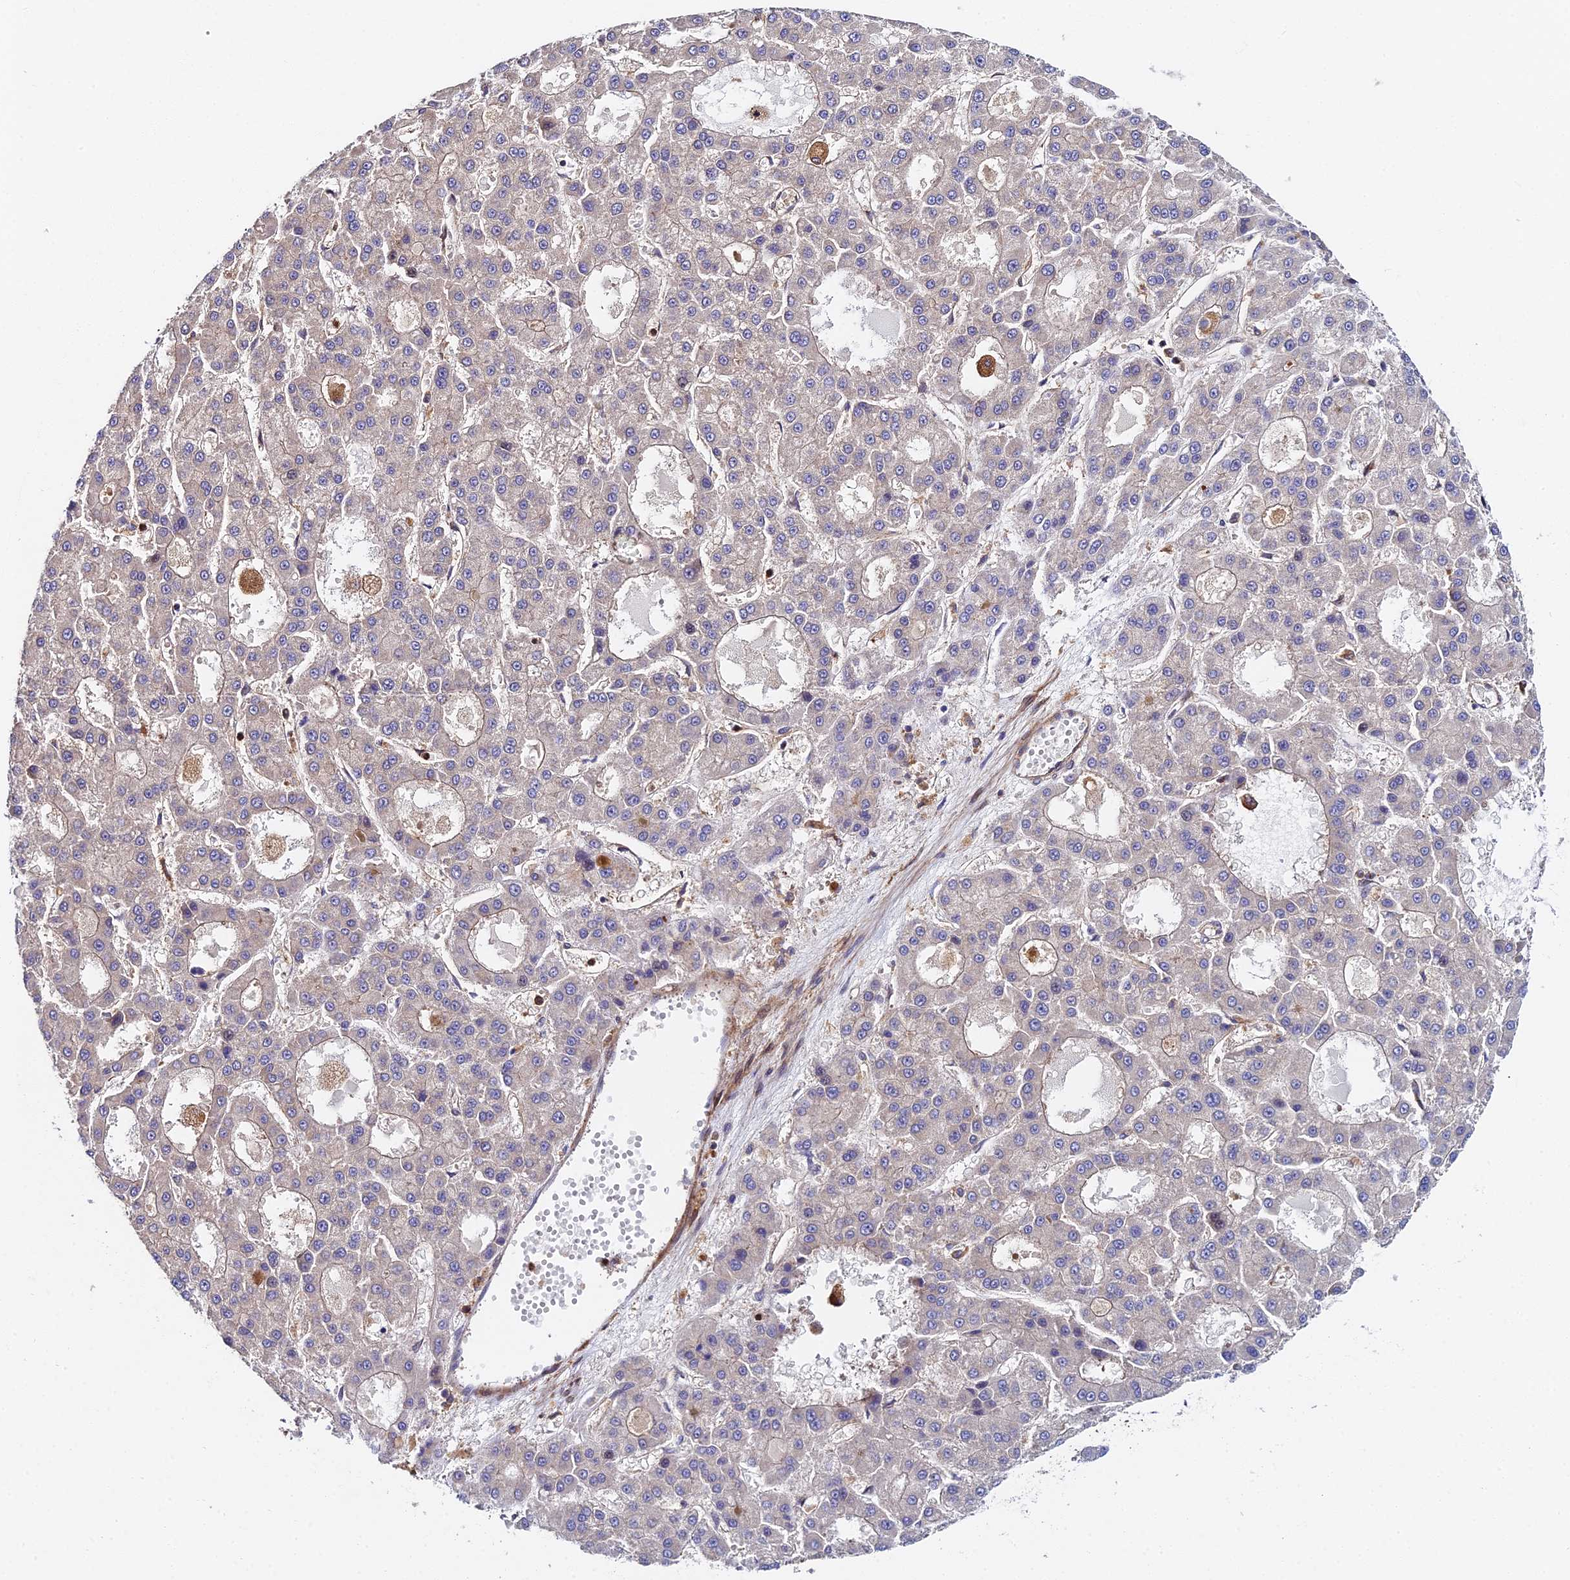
{"staining": {"intensity": "negative", "quantity": "none", "location": "none"}, "tissue": "liver cancer", "cell_type": "Tumor cells", "image_type": "cancer", "snomed": [{"axis": "morphology", "description": "Carcinoma, Hepatocellular, NOS"}, {"axis": "topography", "description": "Liver"}], "caption": "Liver hepatocellular carcinoma stained for a protein using IHC exhibits no positivity tumor cells.", "gene": "GNG5B", "patient": {"sex": "male", "age": 70}}